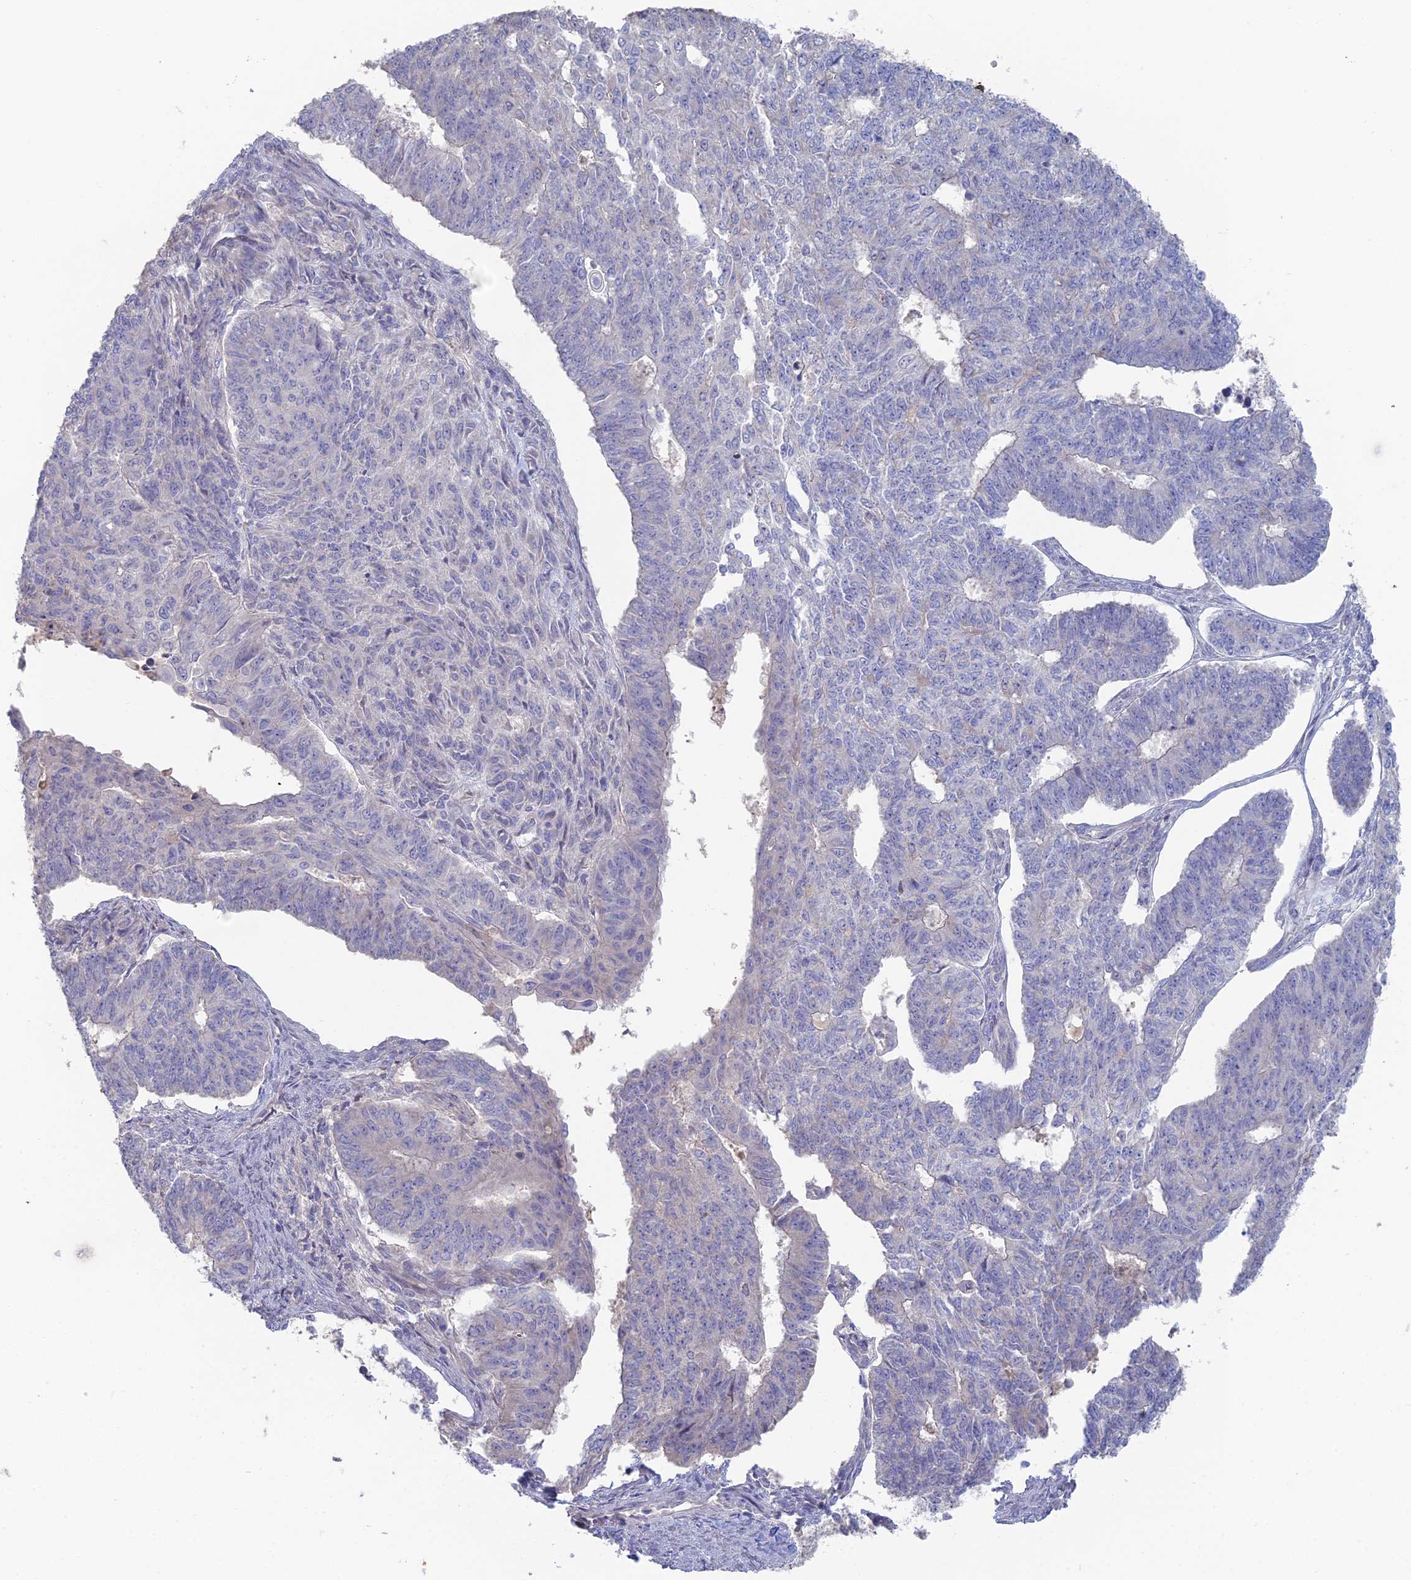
{"staining": {"intensity": "negative", "quantity": "none", "location": "none"}, "tissue": "endometrial cancer", "cell_type": "Tumor cells", "image_type": "cancer", "snomed": [{"axis": "morphology", "description": "Adenocarcinoma, NOS"}, {"axis": "topography", "description": "Endometrium"}], "caption": "Adenocarcinoma (endometrial) stained for a protein using immunohistochemistry shows no staining tumor cells.", "gene": "ARL16", "patient": {"sex": "female", "age": 32}}